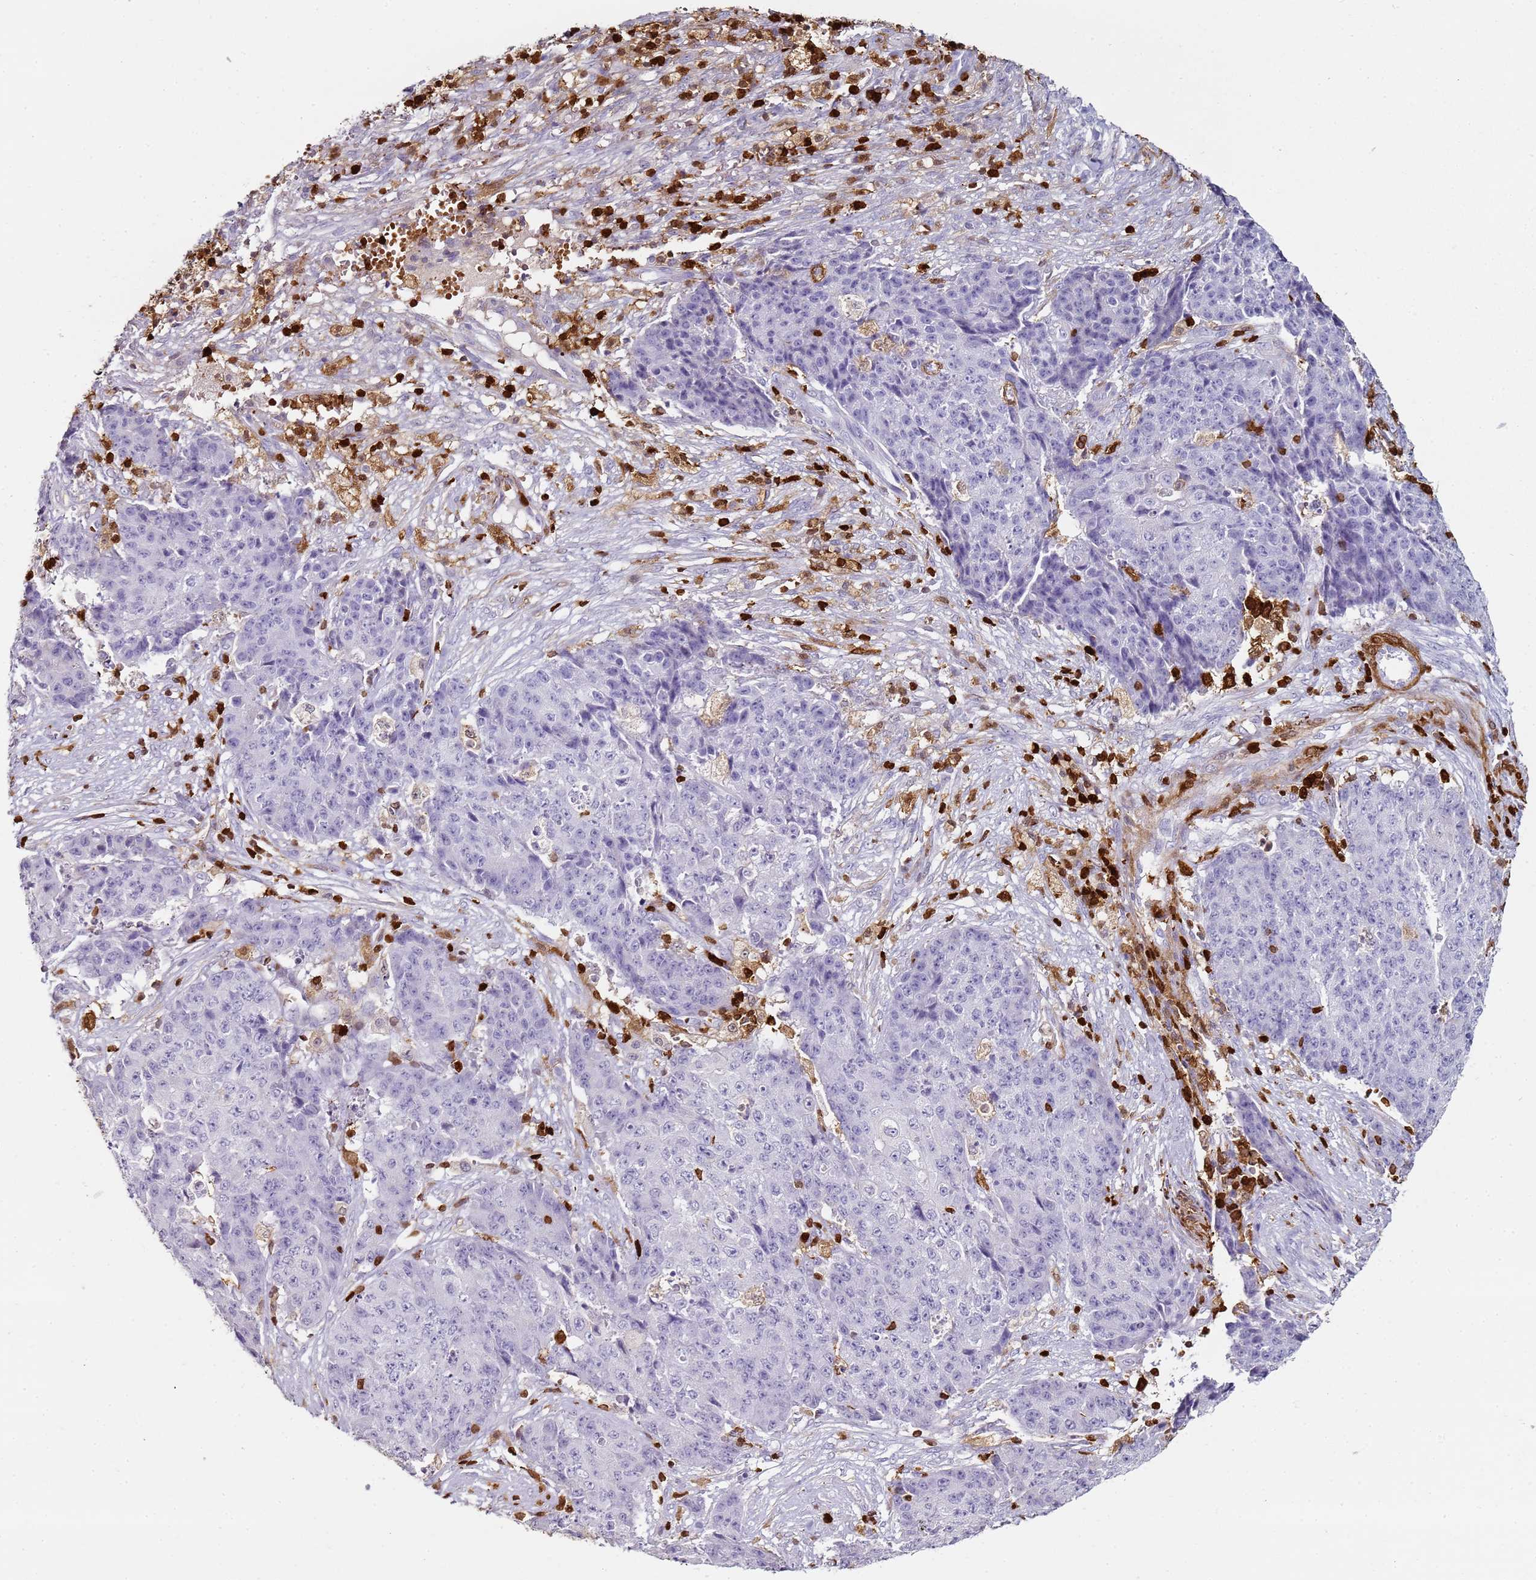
{"staining": {"intensity": "negative", "quantity": "none", "location": "none"}, "tissue": "ovarian cancer", "cell_type": "Tumor cells", "image_type": "cancer", "snomed": [{"axis": "morphology", "description": "Carcinoma, endometroid"}, {"axis": "topography", "description": "Ovary"}], "caption": "Micrograph shows no significant protein staining in tumor cells of ovarian cancer (endometroid carcinoma).", "gene": "S100A4", "patient": {"sex": "female", "age": 42}}